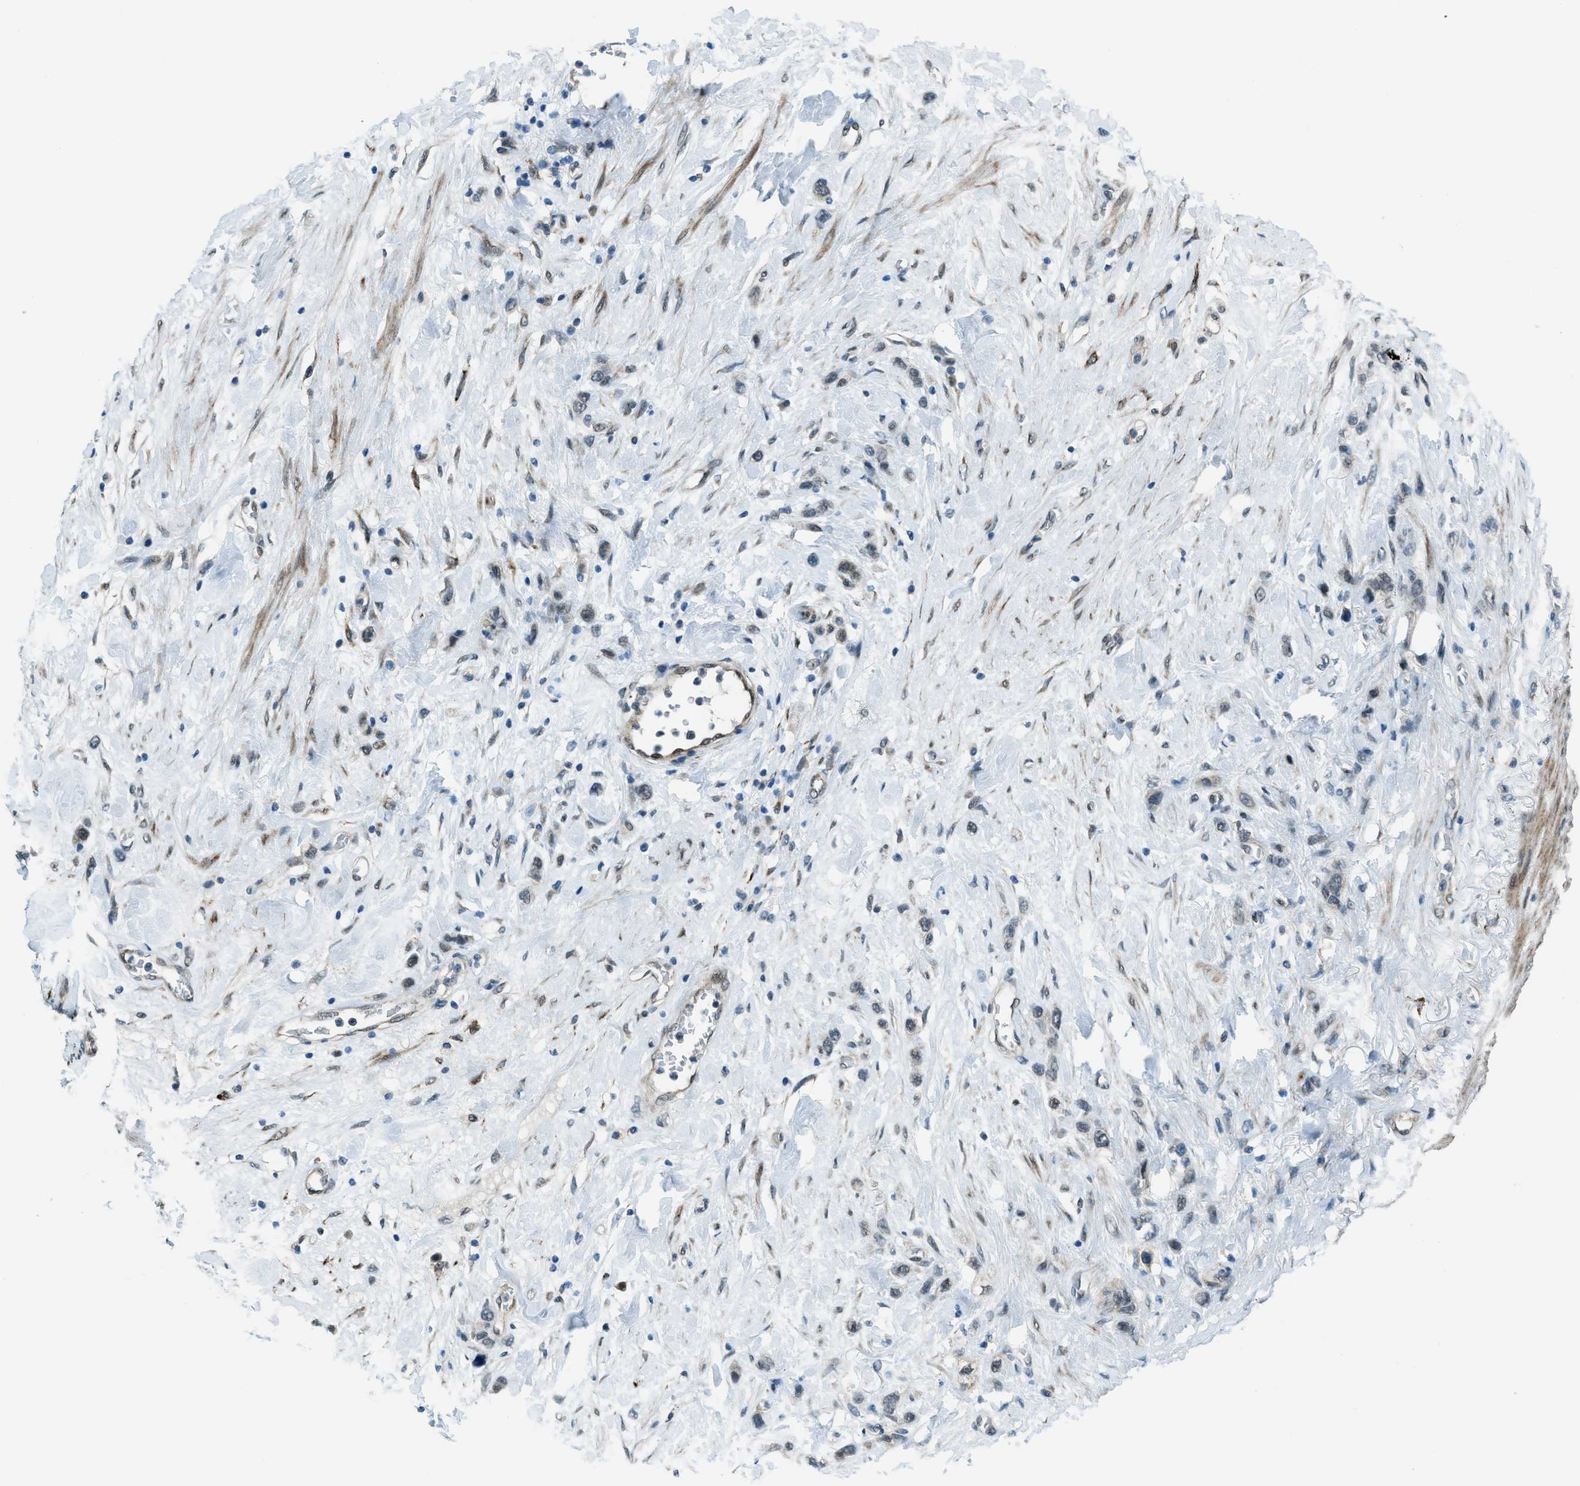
{"staining": {"intensity": "negative", "quantity": "none", "location": "none"}, "tissue": "stomach cancer", "cell_type": "Tumor cells", "image_type": "cancer", "snomed": [{"axis": "morphology", "description": "Adenocarcinoma, NOS"}, {"axis": "morphology", "description": "Adenocarcinoma, High grade"}, {"axis": "topography", "description": "Stomach, upper"}, {"axis": "topography", "description": "Stomach, lower"}], "caption": "This is an IHC histopathology image of stomach cancer. There is no staining in tumor cells.", "gene": "NPEPL1", "patient": {"sex": "female", "age": 65}}